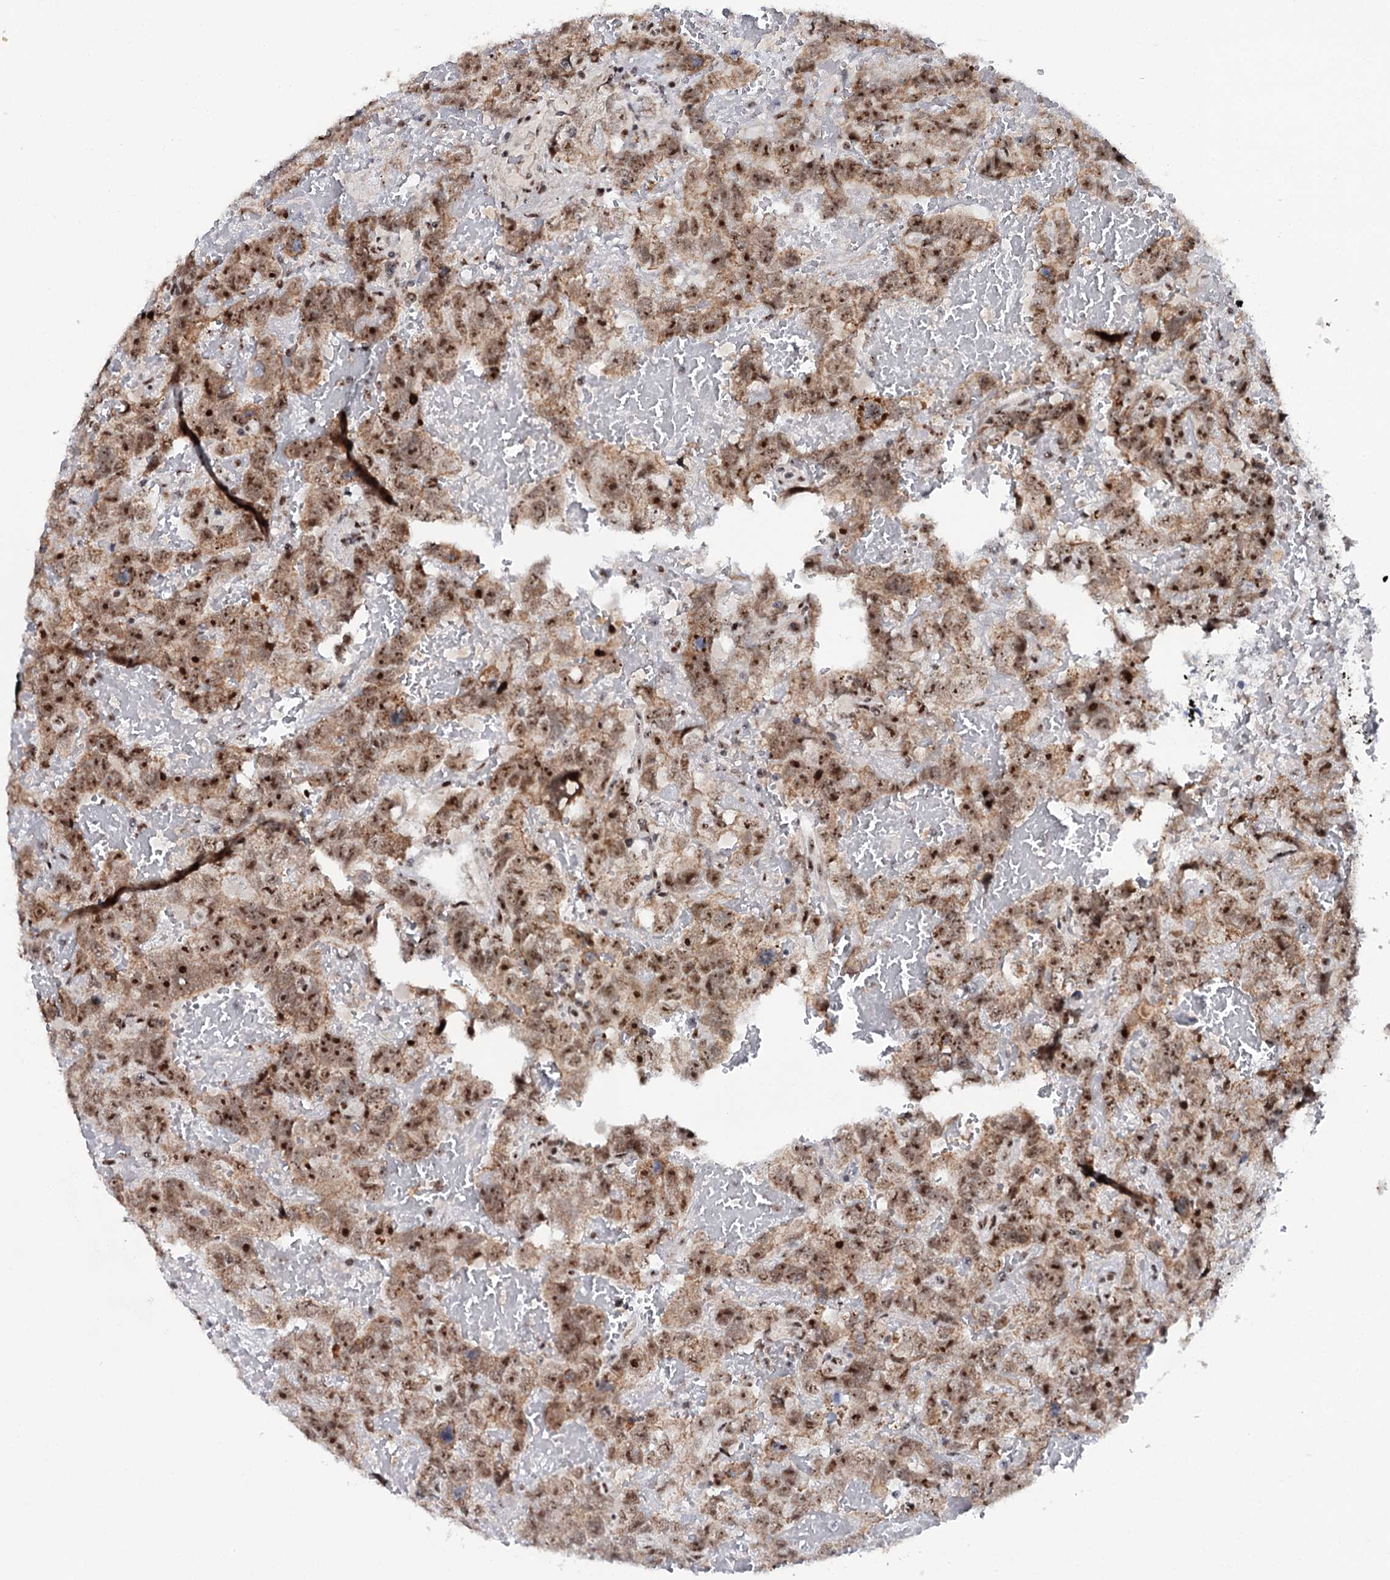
{"staining": {"intensity": "moderate", "quantity": ">75%", "location": "nuclear"}, "tissue": "testis cancer", "cell_type": "Tumor cells", "image_type": "cancer", "snomed": [{"axis": "morphology", "description": "Carcinoma, Embryonal, NOS"}, {"axis": "topography", "description": "Testis"}], "caption": "Brown immunohistochemical staining in human testis cancer (embryonal carcinoma) reveals moderate nuclear expression in about >75% of tumor cells.", "gene": "BUD13", "patient": {"sex": "male", "age": 45}}